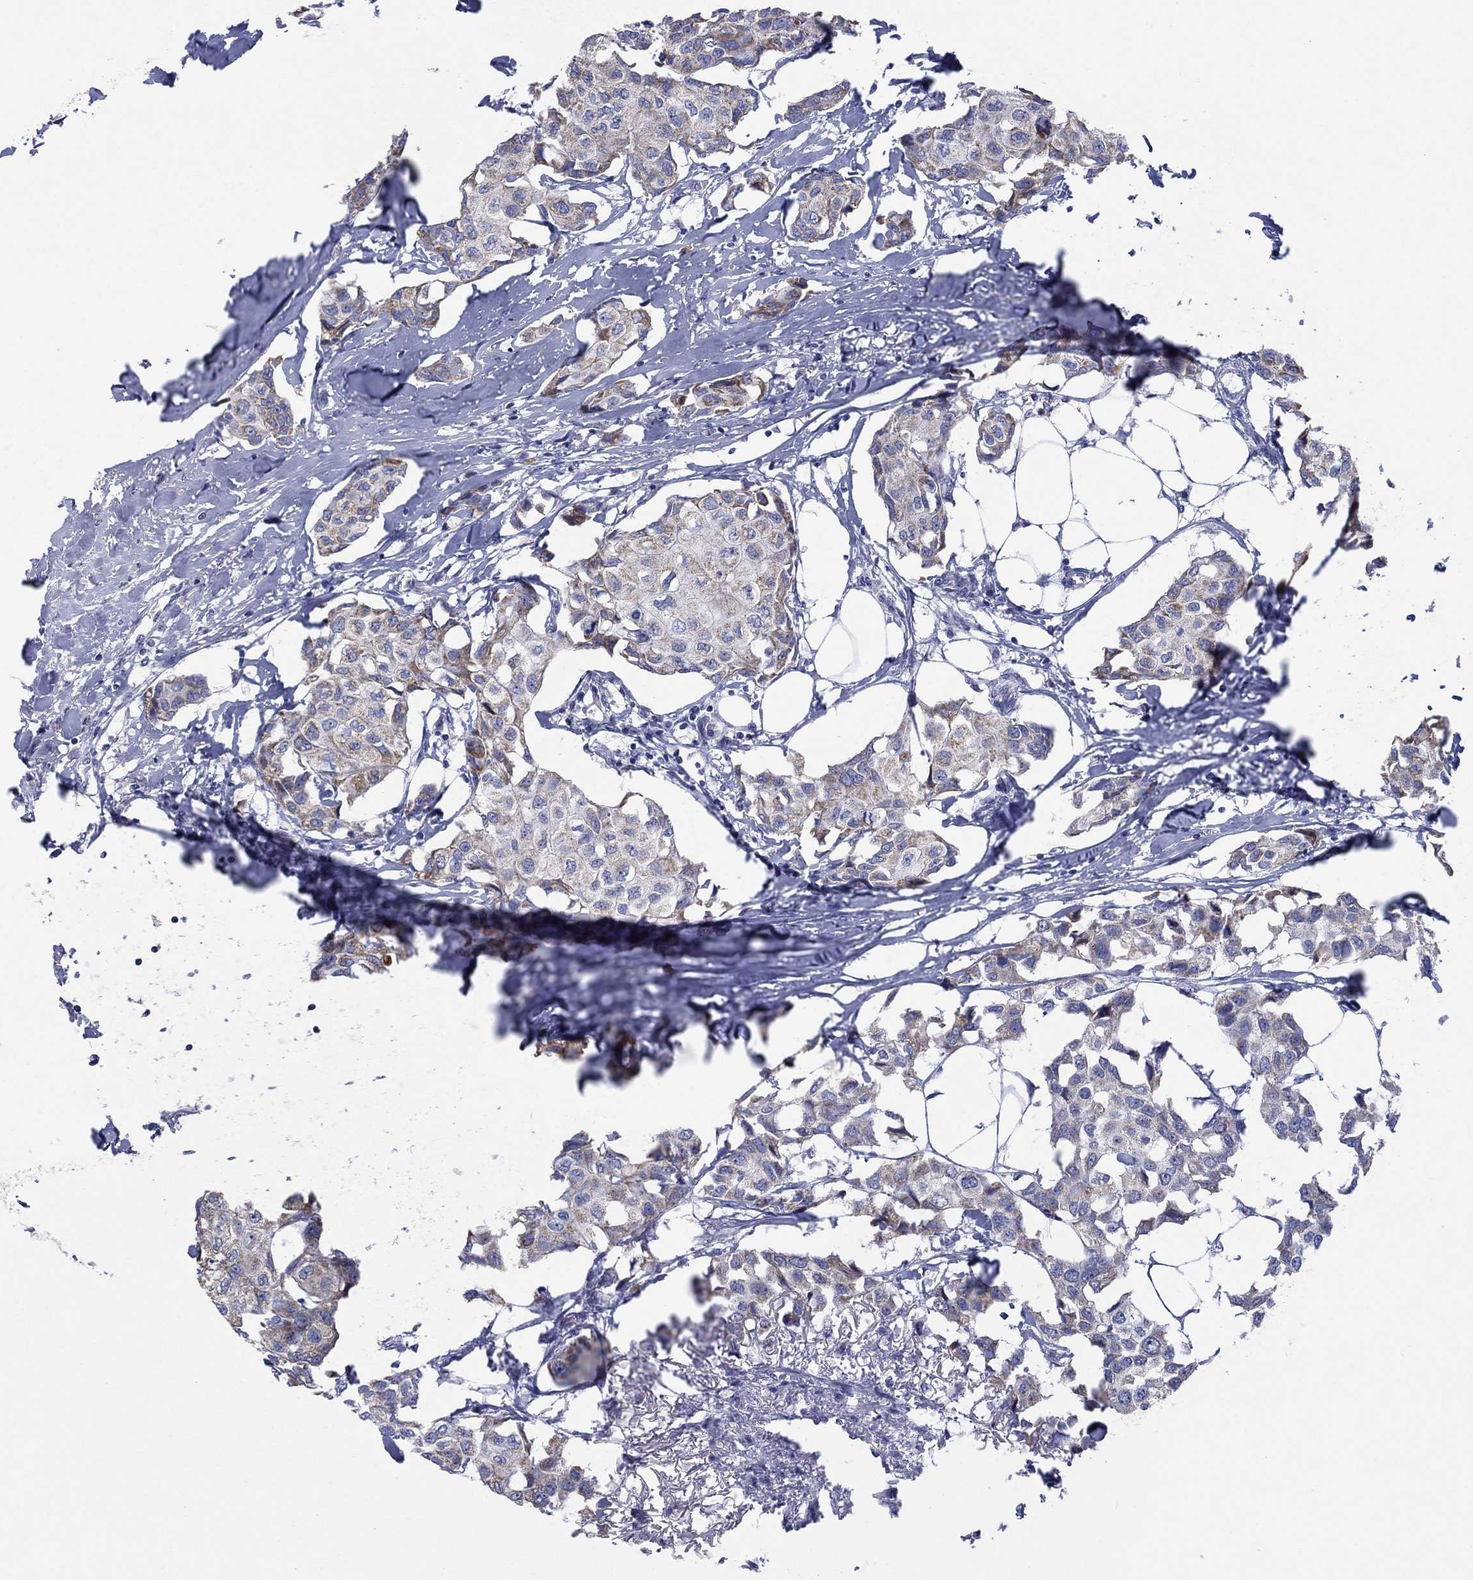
{"staining": {"intensity": "moderate", "quantity": "<25%", "location": "cytoplasmic/membranous"}, "tissue": "breast cancer", "cell_type": "Tumor cells", "image_type": "cancer", "snomed": [{"axis": "morphology", "description": "Duct carcinoma"}, {"axis": "topography", "description": "Breast"}], "caption": "Tumor cells exhibit low levels of moderate cytoplasmic/membranous staining in about <25% of cells in breast cancer. The protein is stained brown, and the nuclei are stained in blue (DAB IHC with brightfield microscopy, high magnification).", "gene": "CLVS1", "patient": {"sex": "female", "age": 80}}